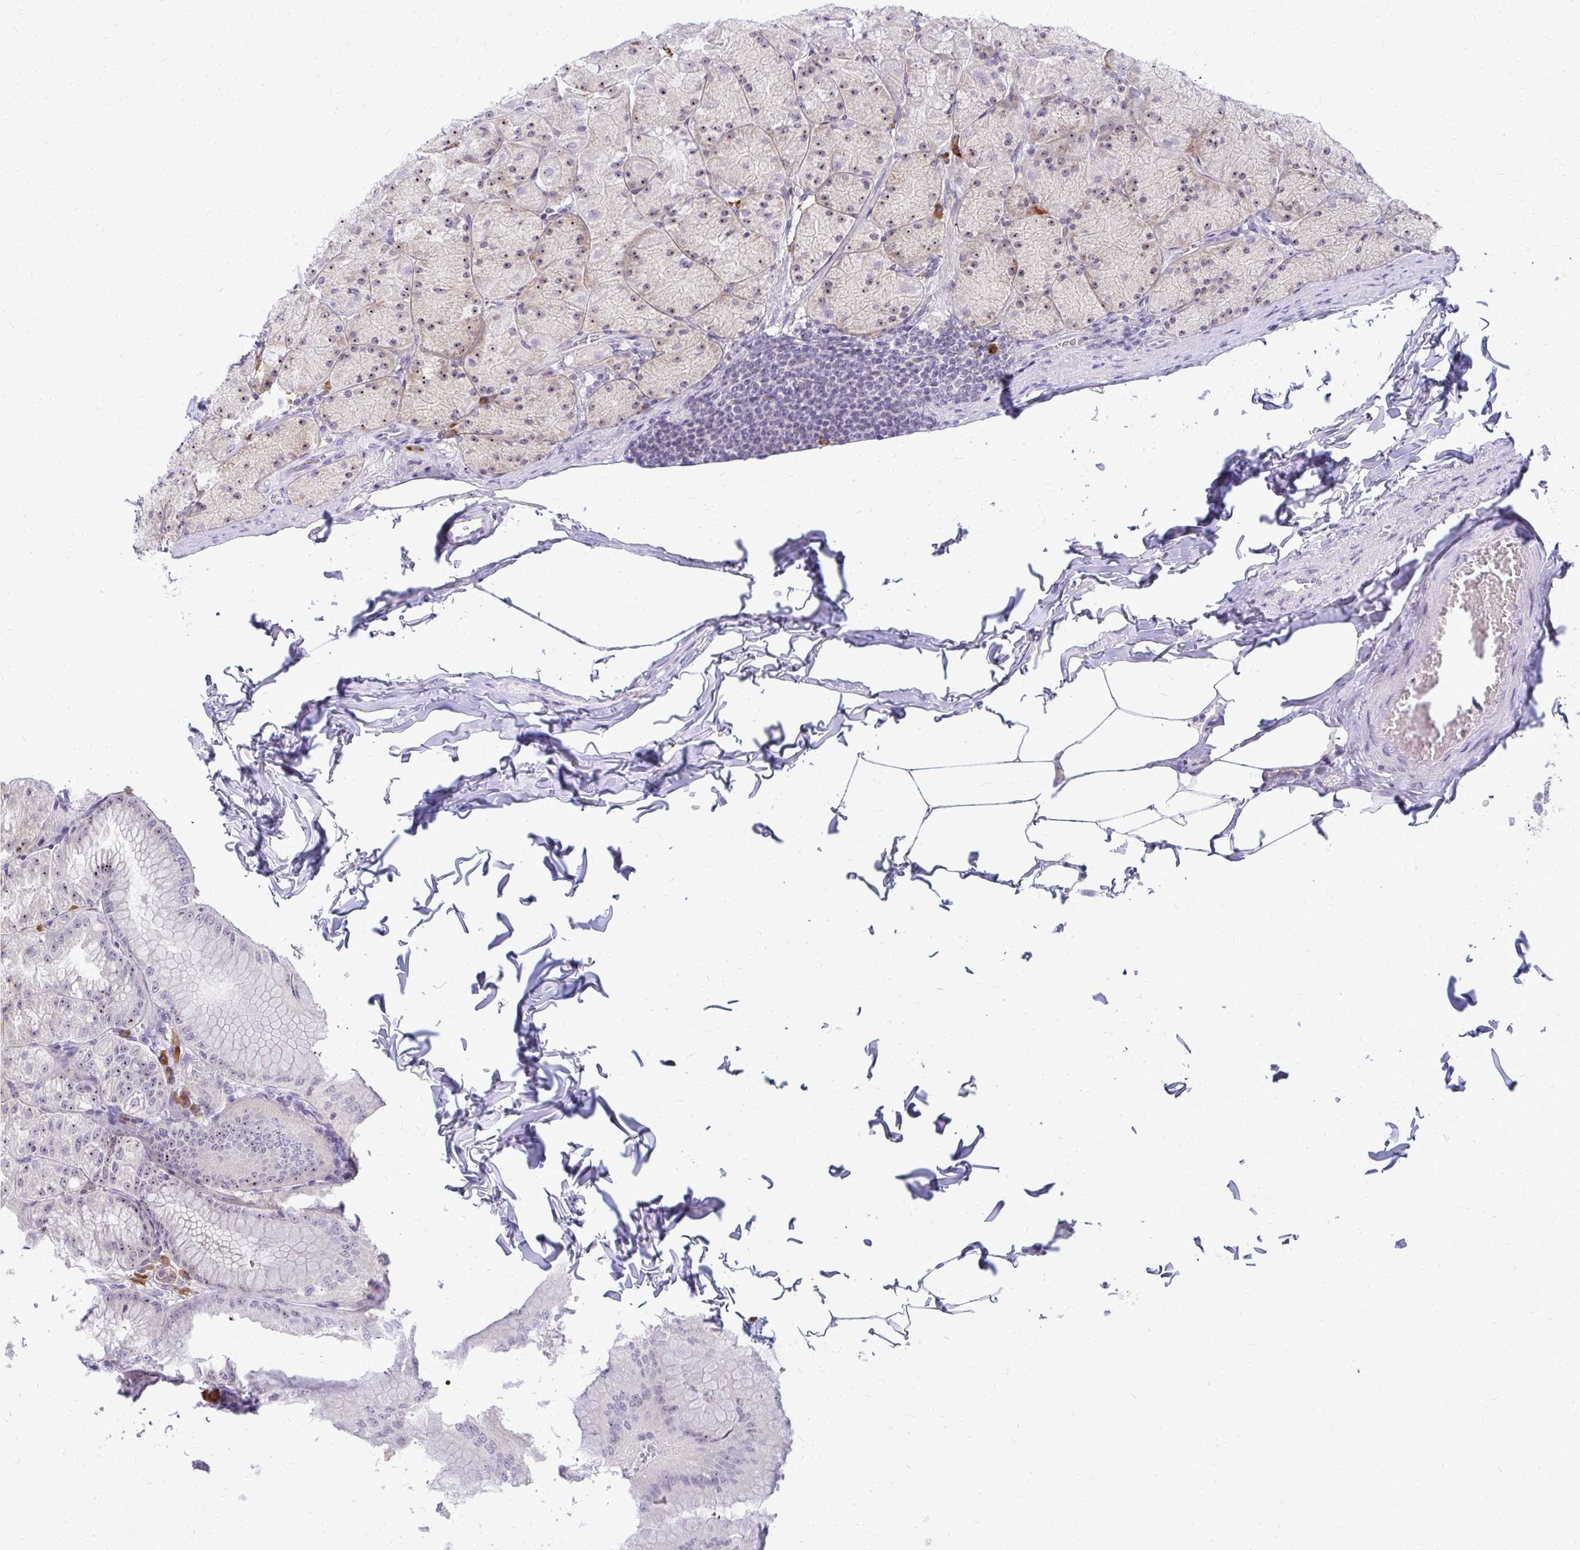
{"staining": {"intensity": "moderate", "quantity": "25%-75%", "location": "nuclear"}, "tissue": "stomach", "cell_type": "Glandular cells", "image_type": "normal", "snomed": [{"axis": "morphology", "description": "Normal tissue, NOS"}, {"axis": "topography", "description": "Stomach, upper"}], "caption": "Brown immunohistochemical staining in normal human stomach shows moderate nuclear positivity in about 25%-75% of glandular cells.", "gene": "FAM9A", "patient": {"sex": "female", "age": 56}}